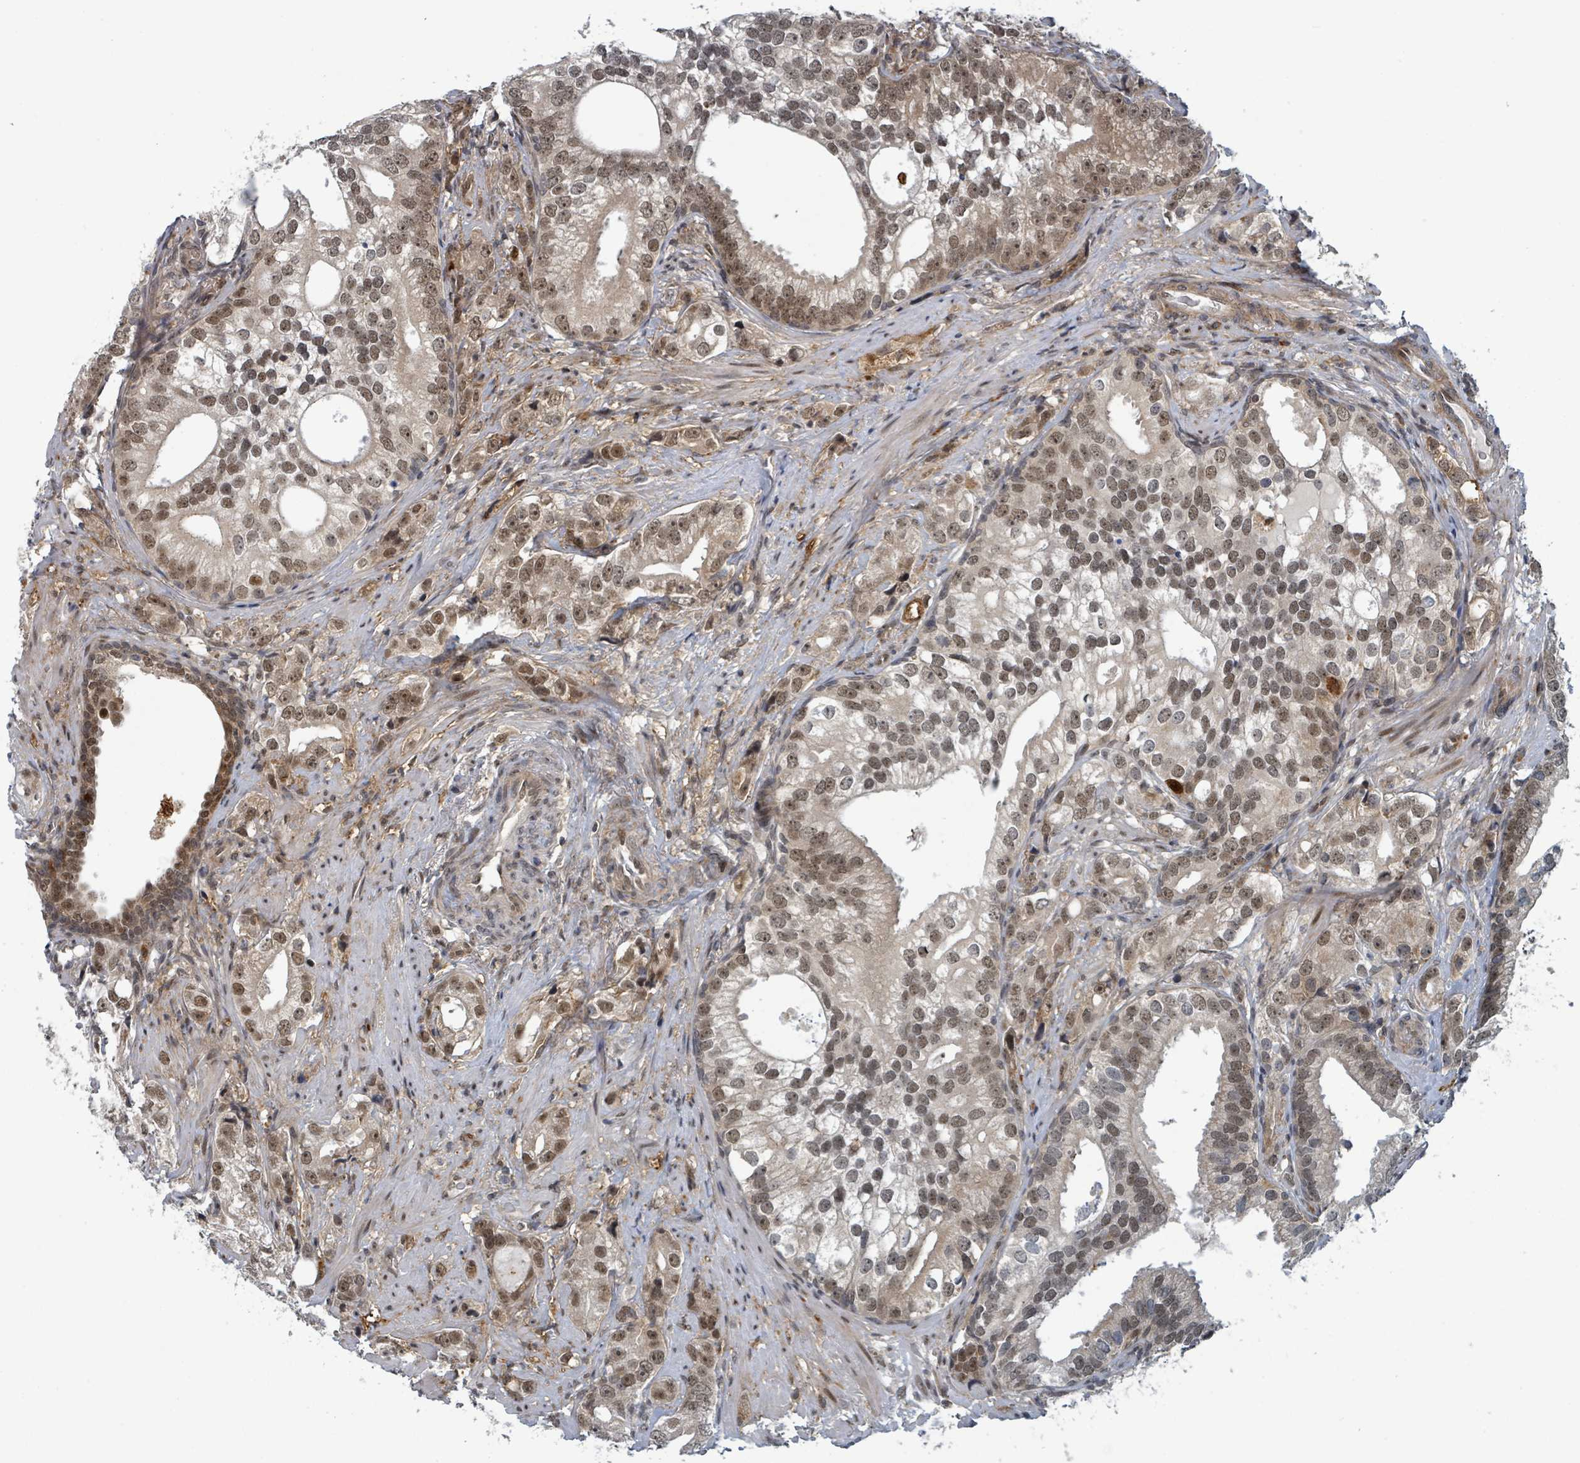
{"staining": {"intensity": "moderate", "quantity": ">75%", "location": "nuclear"}, "tissue": "prostate cancer", "cell_type": "Tumor cells", "image_type": "cancer", "snomed": [{"axis": "morphology", "description": "Adenocarcinoma, High grade"}, {"axis": "topography", "description": "Prostate"}], "caption": "Immunohistochemistry staining of adenocarcinoma (high-grade) (prostate), which reveals medium levels of moderate nuclear positivity in approximately >75% of tumor cells indicating moderate nuclear protein staining. The staining was performed using DAB (brown) for protein detection and nuclei were counterstained in hematoxylin (blue).", "gene": "GTF3C1", "patient": {"sex": "male", "age": 75}}